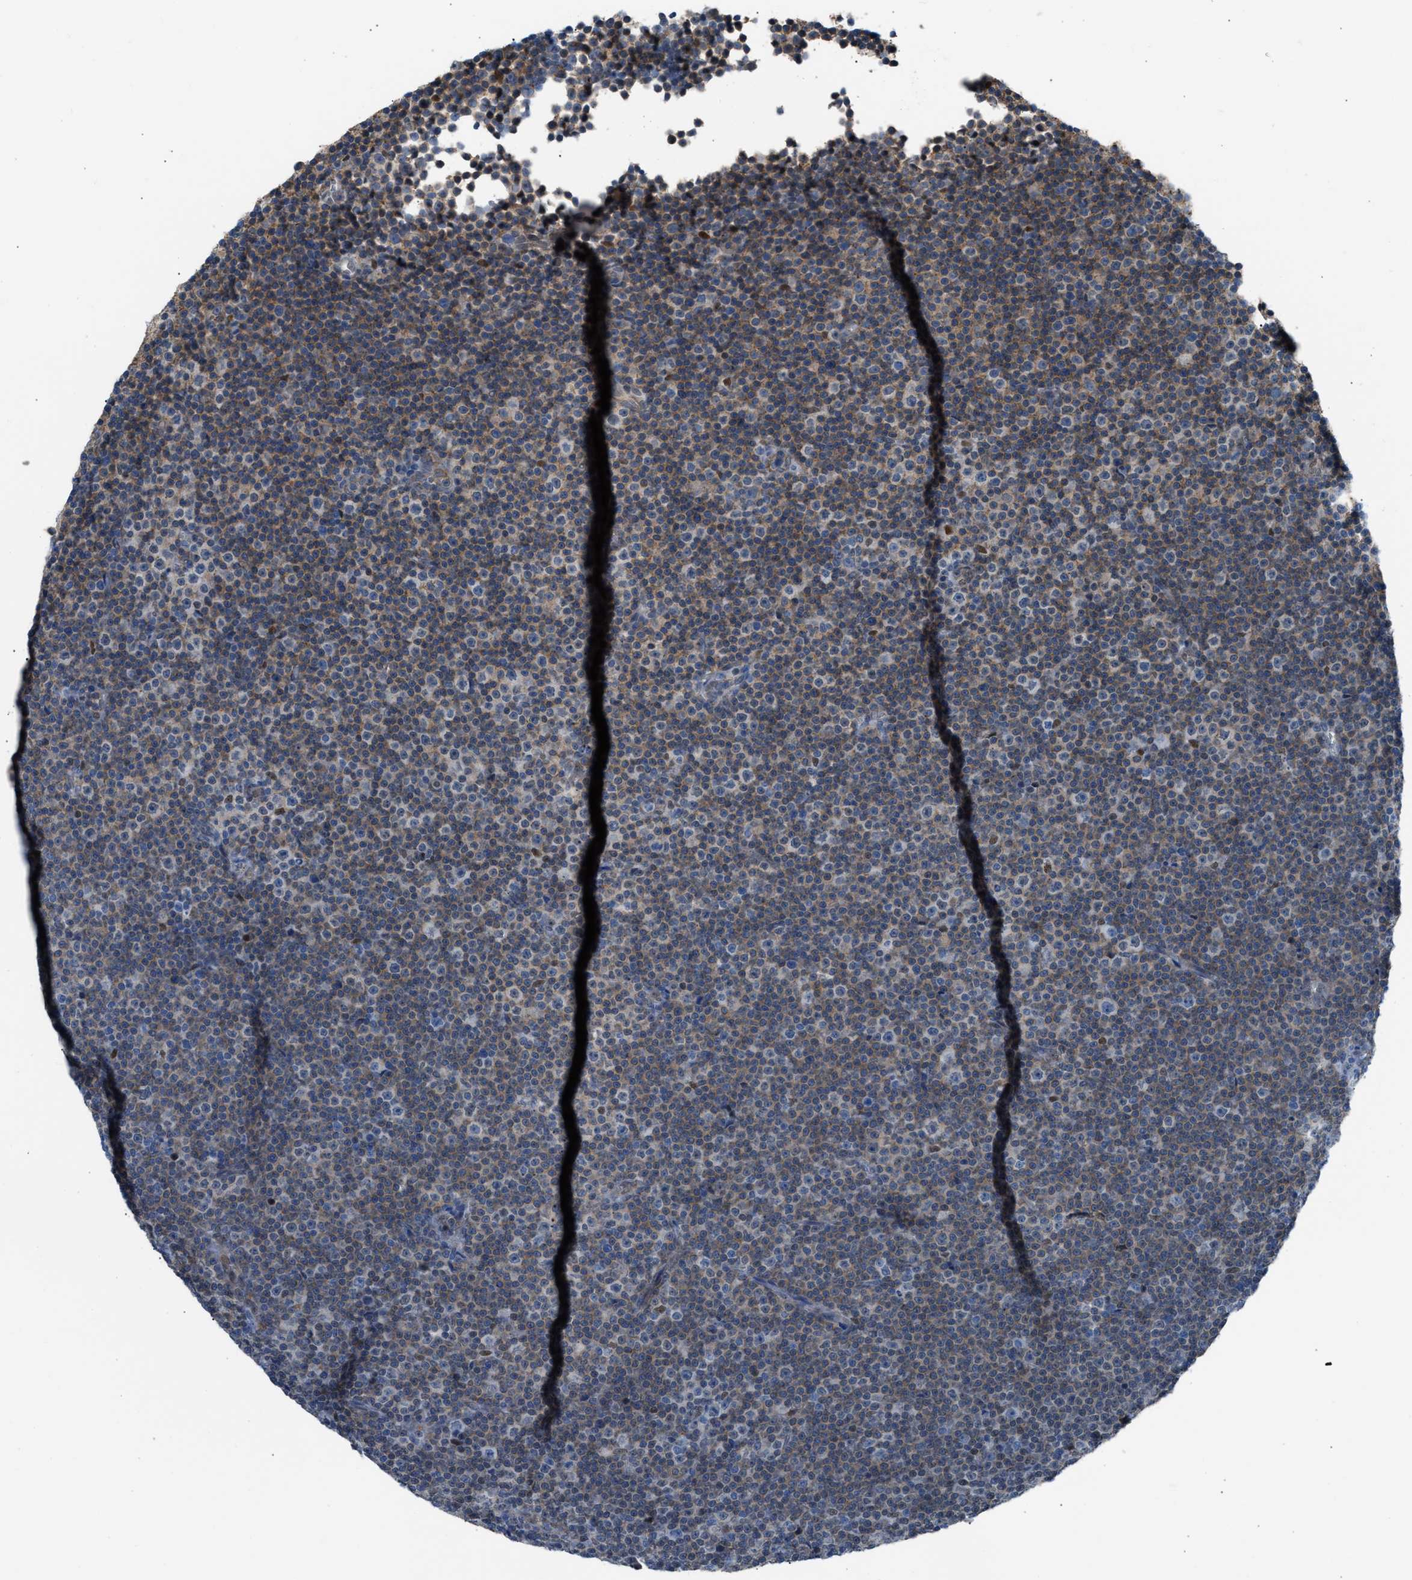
{"staining": {"intensity": "moderate", "quantity": "<25%", "location": "cytoplasmic/membranous"}, "tissue": "lymphoma", "cell_type": "Tumor cells", "image_type": "cancer", "snomed": [{"axis": "morphology", "description": "Malignant lymphoma, non-Hodgkin's type, Low grade"}, {"axis": "topography", "description": "Lymph node"}], "caption": "Immunohistochemistry image of neoplastic tissue: low-grade malignant lymphoma, non-Hodgkin's type stained using immunohistochemistry shows low levels of moderate protein expression localized specifically in the cytoplasmic/membranous of tumor cells, appearing as a cytoplasmic/membranous brown color.", "gene": "CRTC1", "patient": {"sex": "female", "age": 67}}